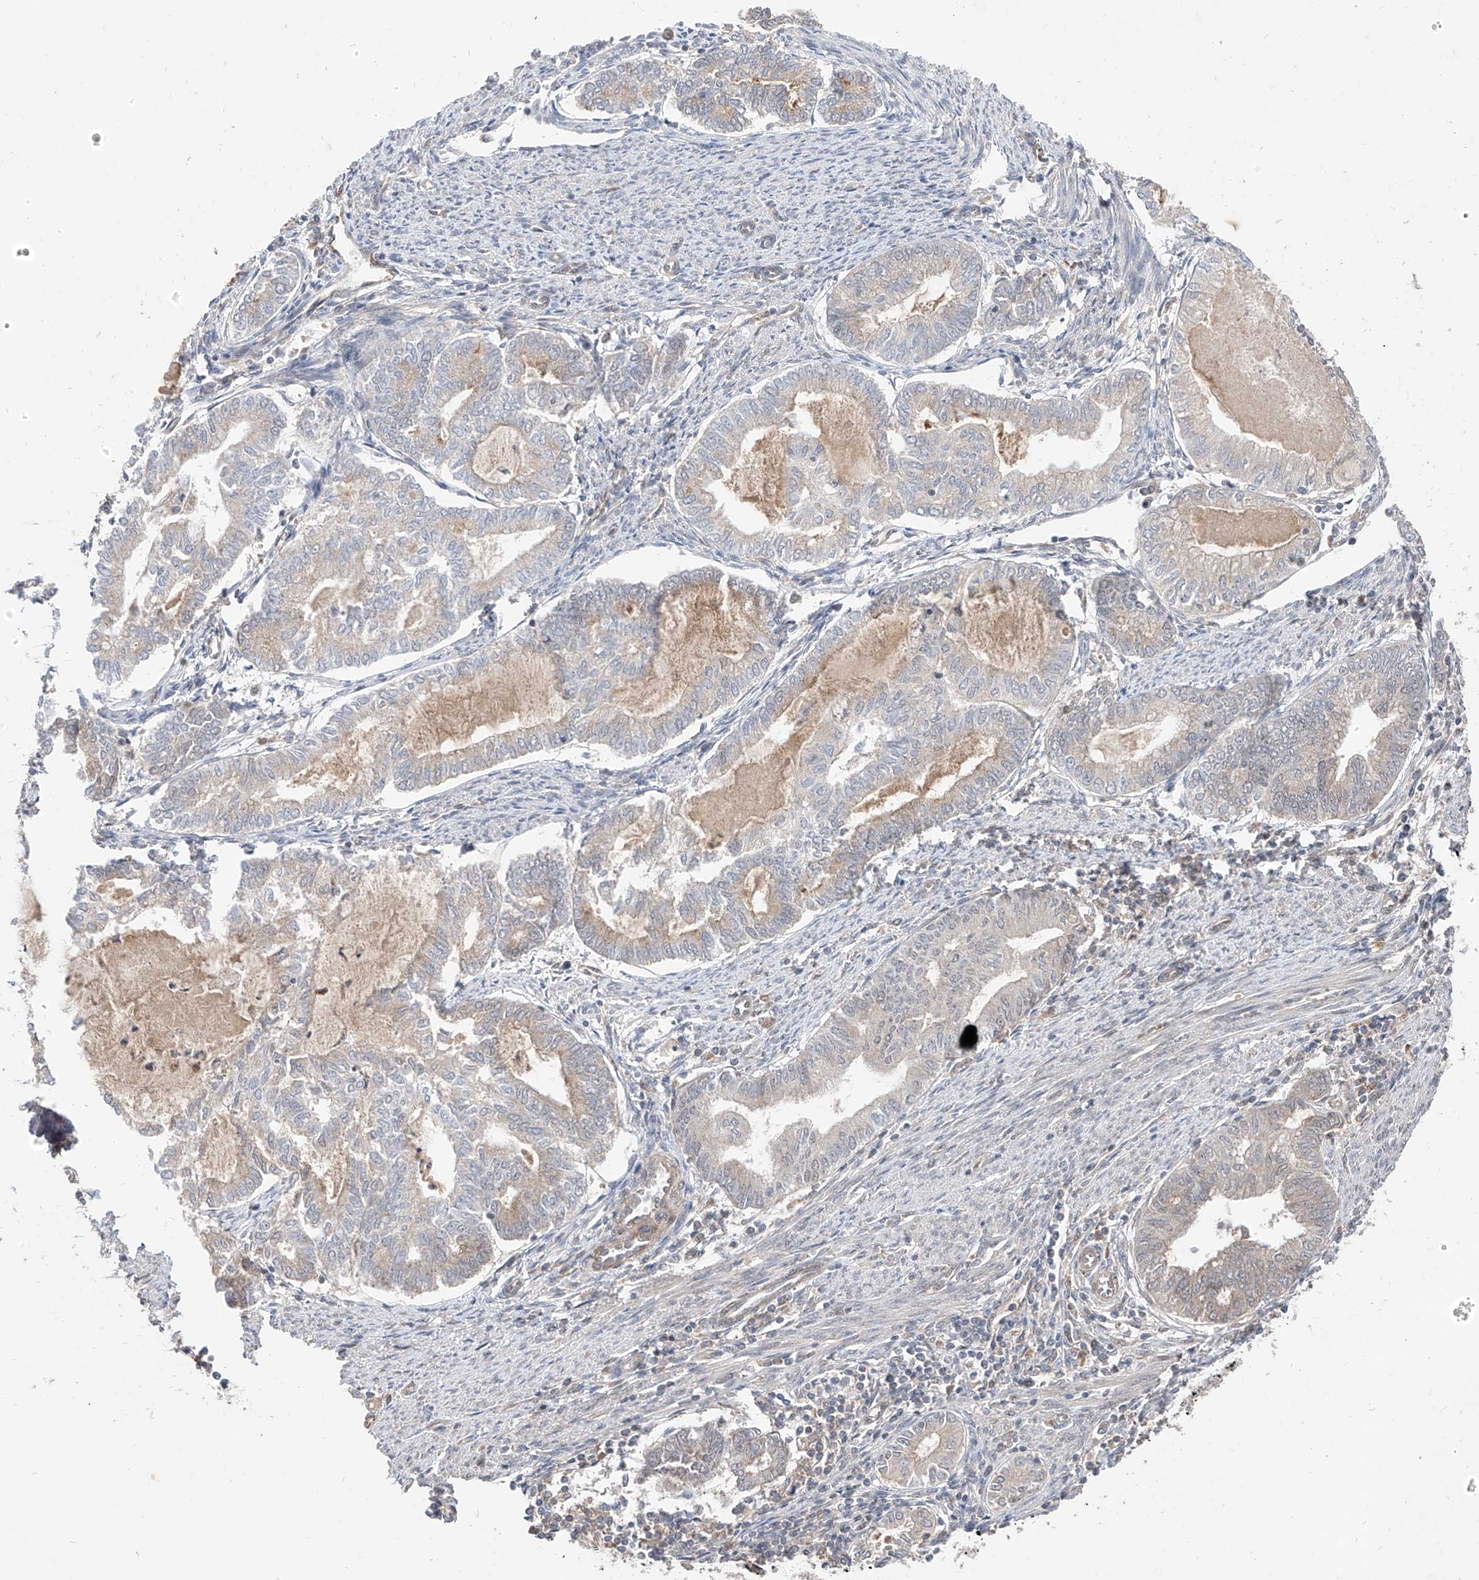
{"staining": {"intensity": "weak", "quantity": "<25%", "location": "cytoplasmic/membranous"}, "tissue": "endometrial cancer", "cell_type": "Tumor cells", "image_type": "cancer", "snomed": [{"axis": "morphology", "description": "Adenocarcinoma, NOS"}, {"axis": "topography", "description": "Endometrium"}], "caption": "This is an IHC micrograph of endometrial cancer. There is no positivity in tumor cells.", "gene": "MRTFA", "patient": {"sex": "female", "age": 79}}